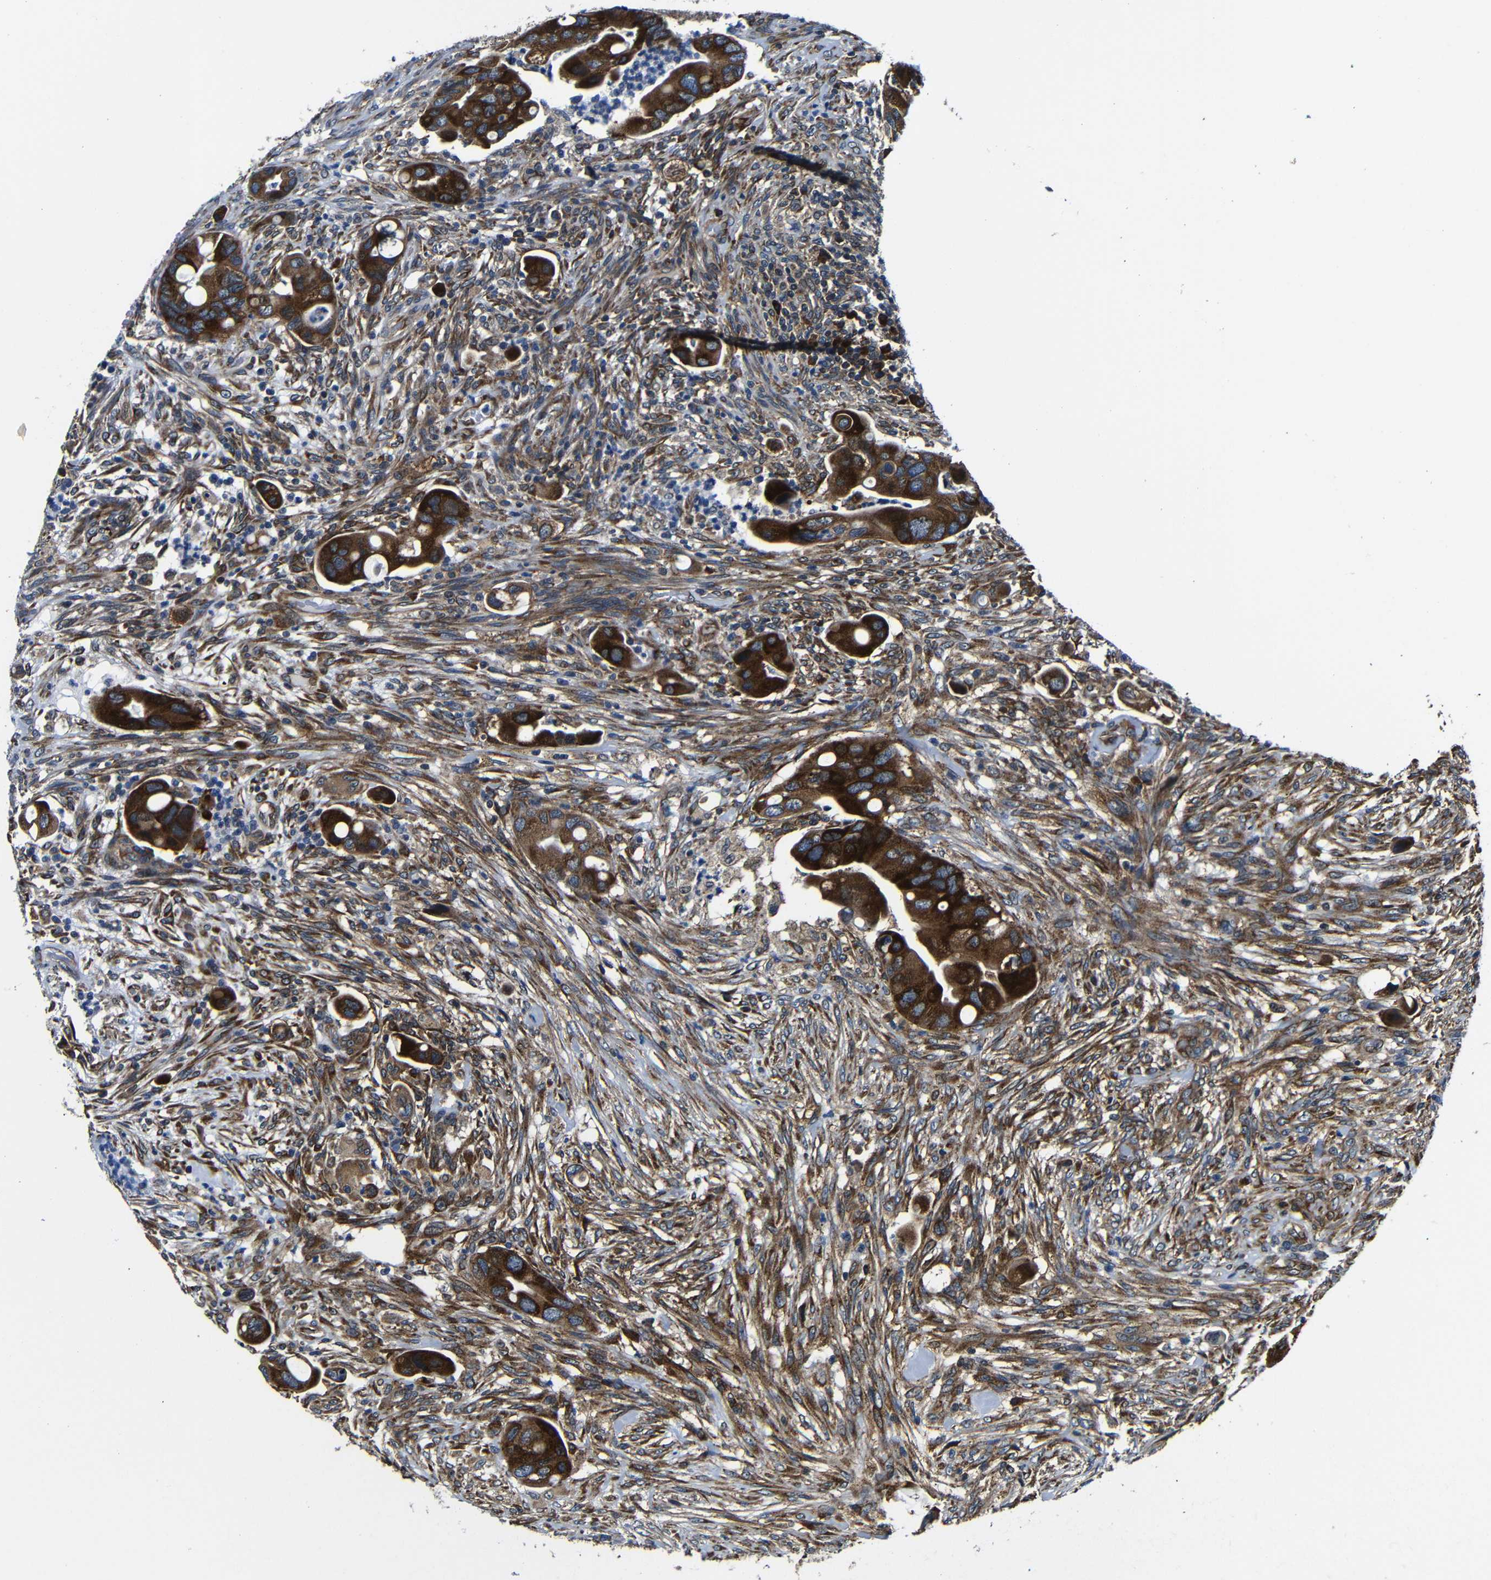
{"staining": {"intensity": "strong", "quantity": ">75%", "location": "cytoplasmic/membranous"}, "tissue": "colorectal cancer", "cell_type": "Tumor cells", "image_type": "cancer", "snomed": [{"axis": "morphology", "description": "Adenocarcinoma, NOS"}, {"axis": "topography", "description": "Rectum"}], "caption": "High-power microscopy captured an immunohistochemistry photomicrograph of colorectal cancer (adenocarcinoma), revealing strong cytoplasmic/membranous staining in approximately >75% of tumor cells.", "gene": "ABCE1", "patient": {"sex": "female", "age": 57}}